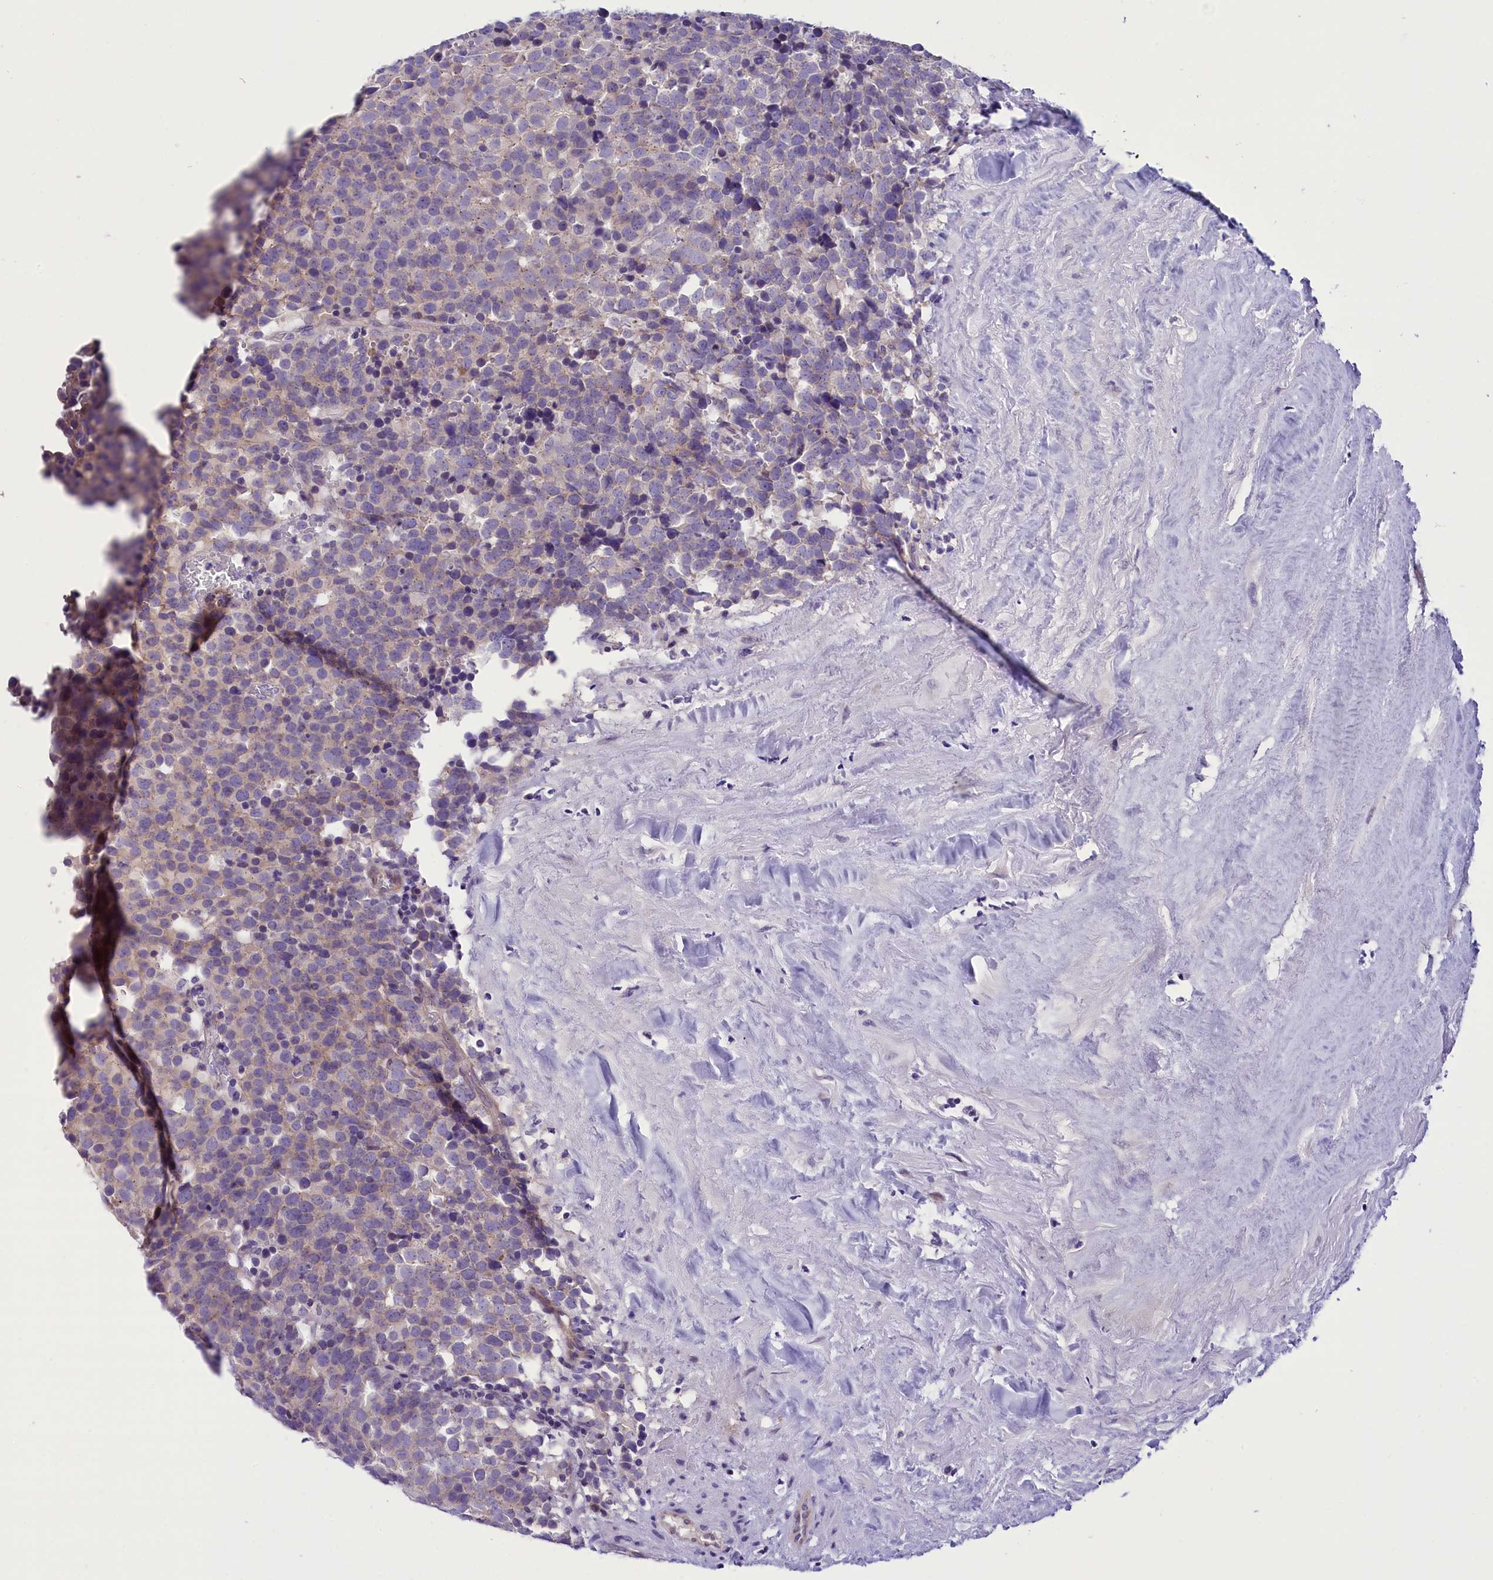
{"staining": {"intensity": "negative", "quantity": "none", "location": "none"}, "tissue": "testis cancer", "cell_type": "Tumor cells", "image_type": "cancer", "snomed": [{"axis": "morphology", "description": "Seminoma, NOS"}, {"axis": "topography", "description": "Testis"}], "caption": "DAB immunohistochemical staining of testis cancer reveals no significant expression in tumor cells.", "gene": "PRR15", "patient": {"sex": "male", "age": 71}}